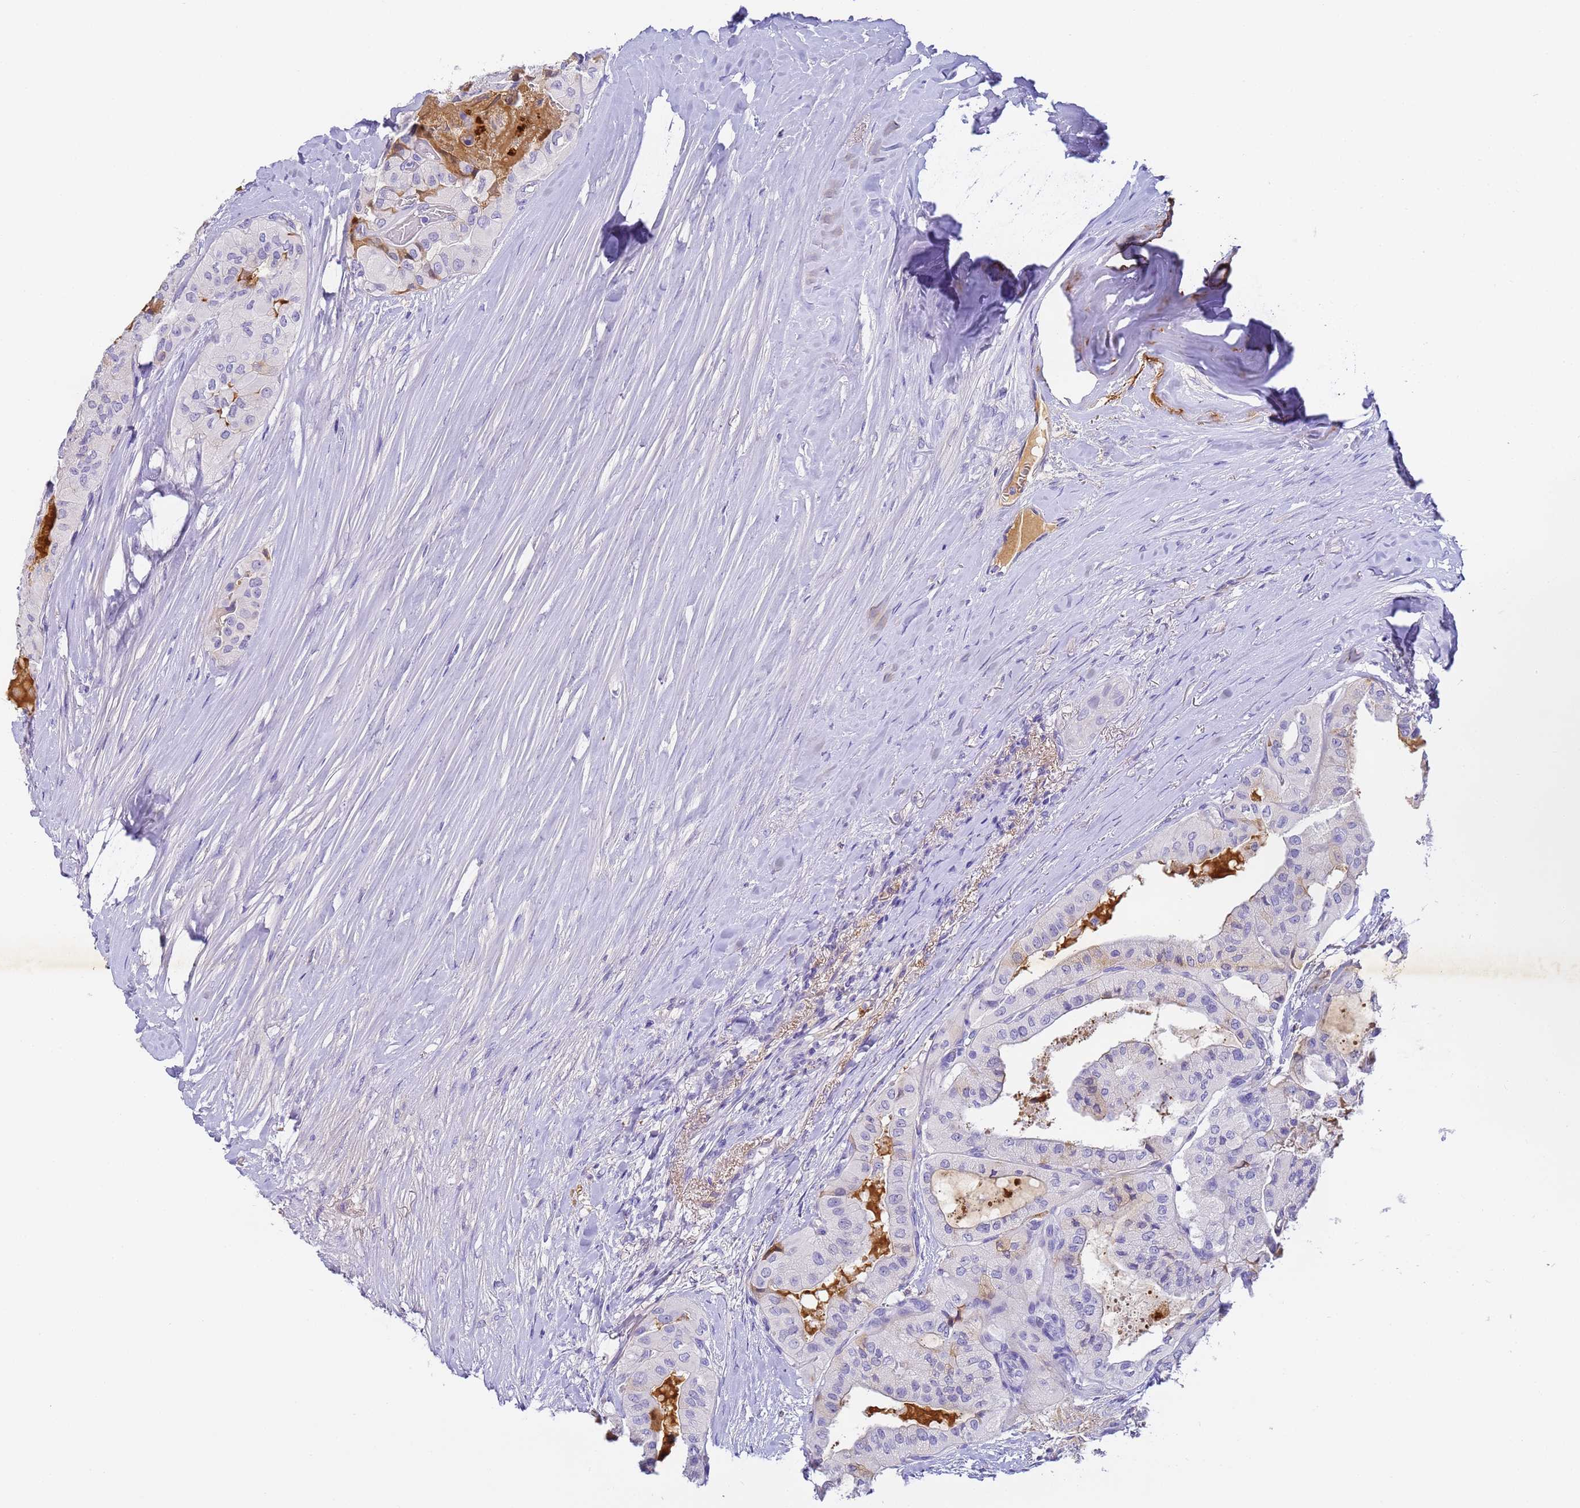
{"staining": {"intensity": "negative", "quantity": "none", "location": "none"}, "tissue": "thyroid cancer", "cell_type": "Tumor cells", "image_type": "cancer", "snomed": [{"axis": "morphology", "description": "Papillary adenocarcinoma, NOS"}, {"axis": "topography", "description": "Thyroid gland"}], "caption": "Papillary adenocarcinoma (thyroid) stained for a protein using immunohistochemistry demonstrates no staining tumor cells.", "gene": "CFHR2", "patient": {"sex": "female", "age": 59}}